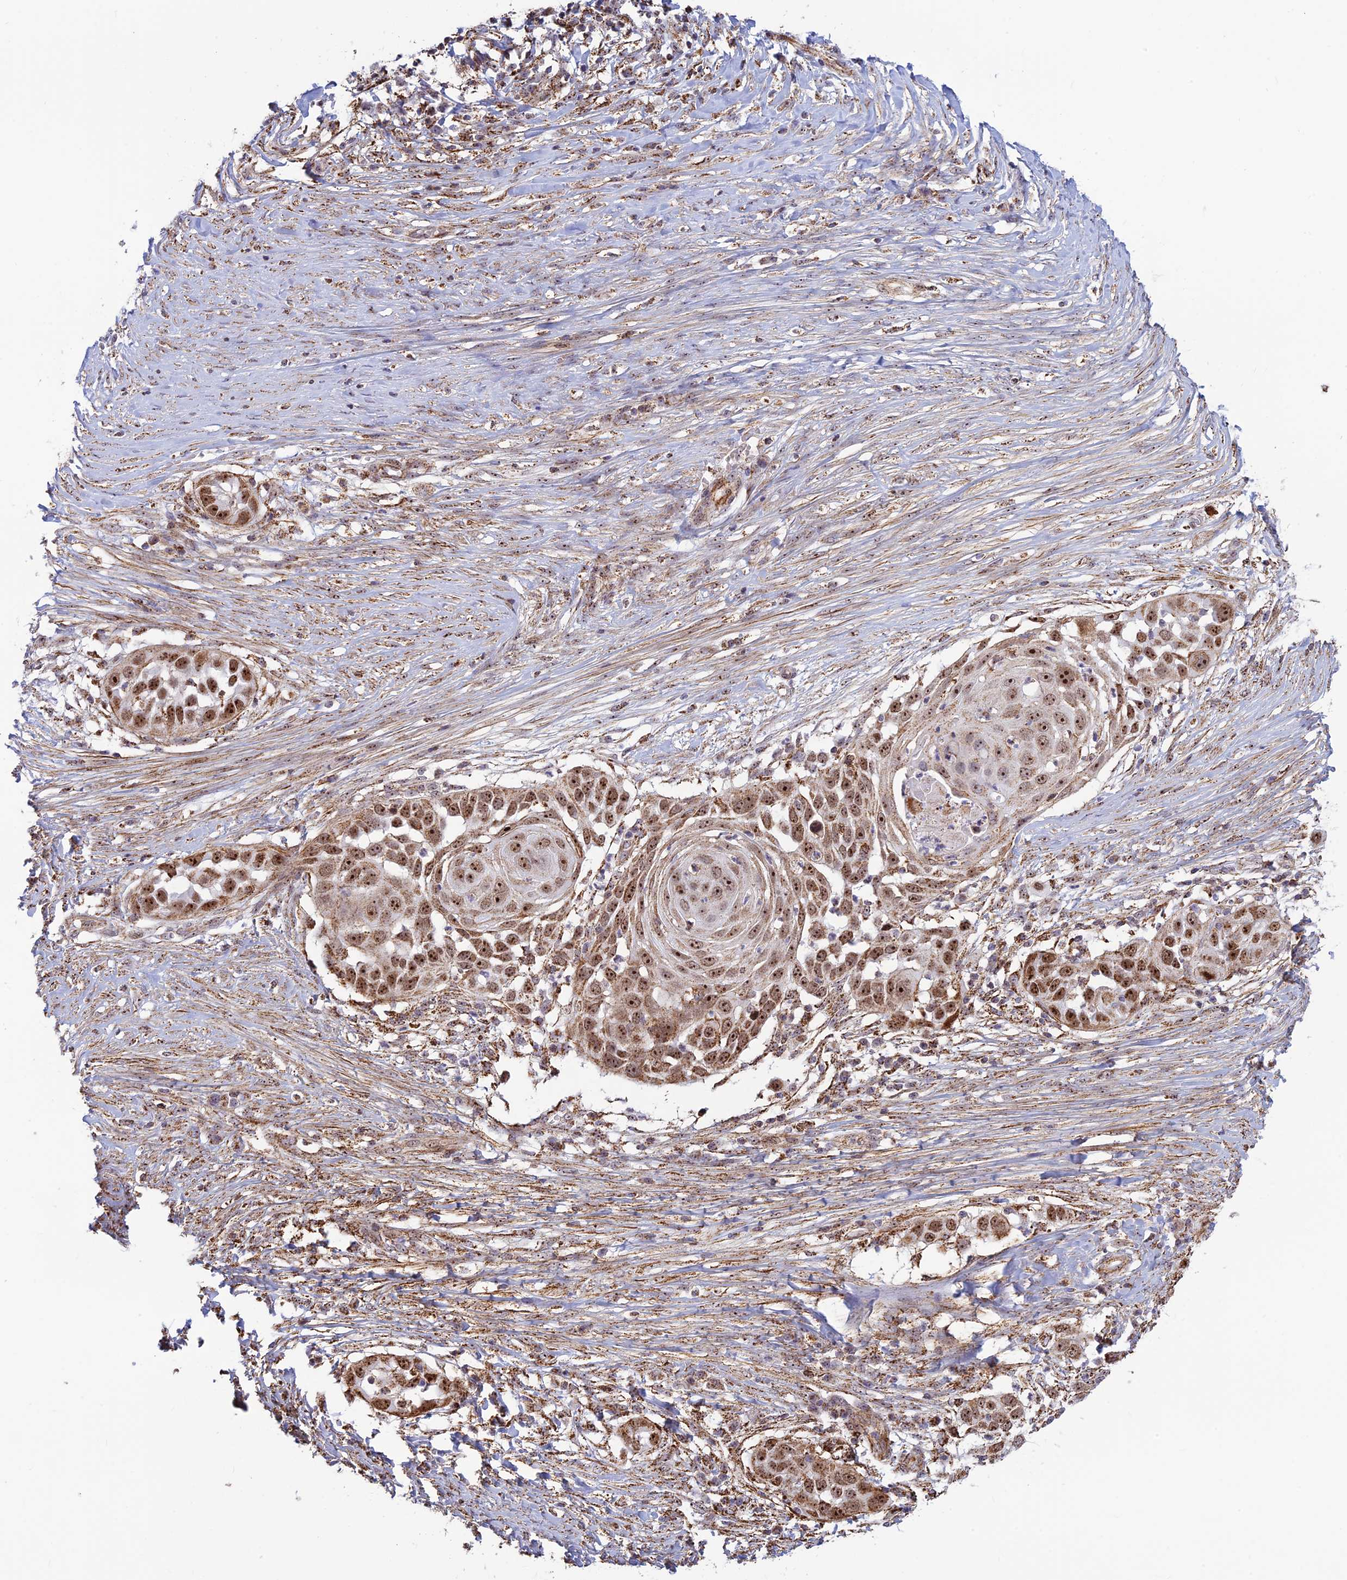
{"staining": {"intensity": "strong", "quantity": ">75%", "location": "nuclear"}, "tissue": "skin cancer", "cell_type": "Tumor cells", "image_type": "cancer", "snomed": [{"axis": "morphology", "description": "Squamous cell carcinoma, NOS"}, {"axis": "topography", "description": "Skin"}], "caption": "There is high levels of strong nuclear expression in tumor cells of skin squamous cell carcinoma, as demonstrated by immunohistochemical staining (brown color).", "gene": "POLR1G", "patient": {"sex": "female", "age": 44}}